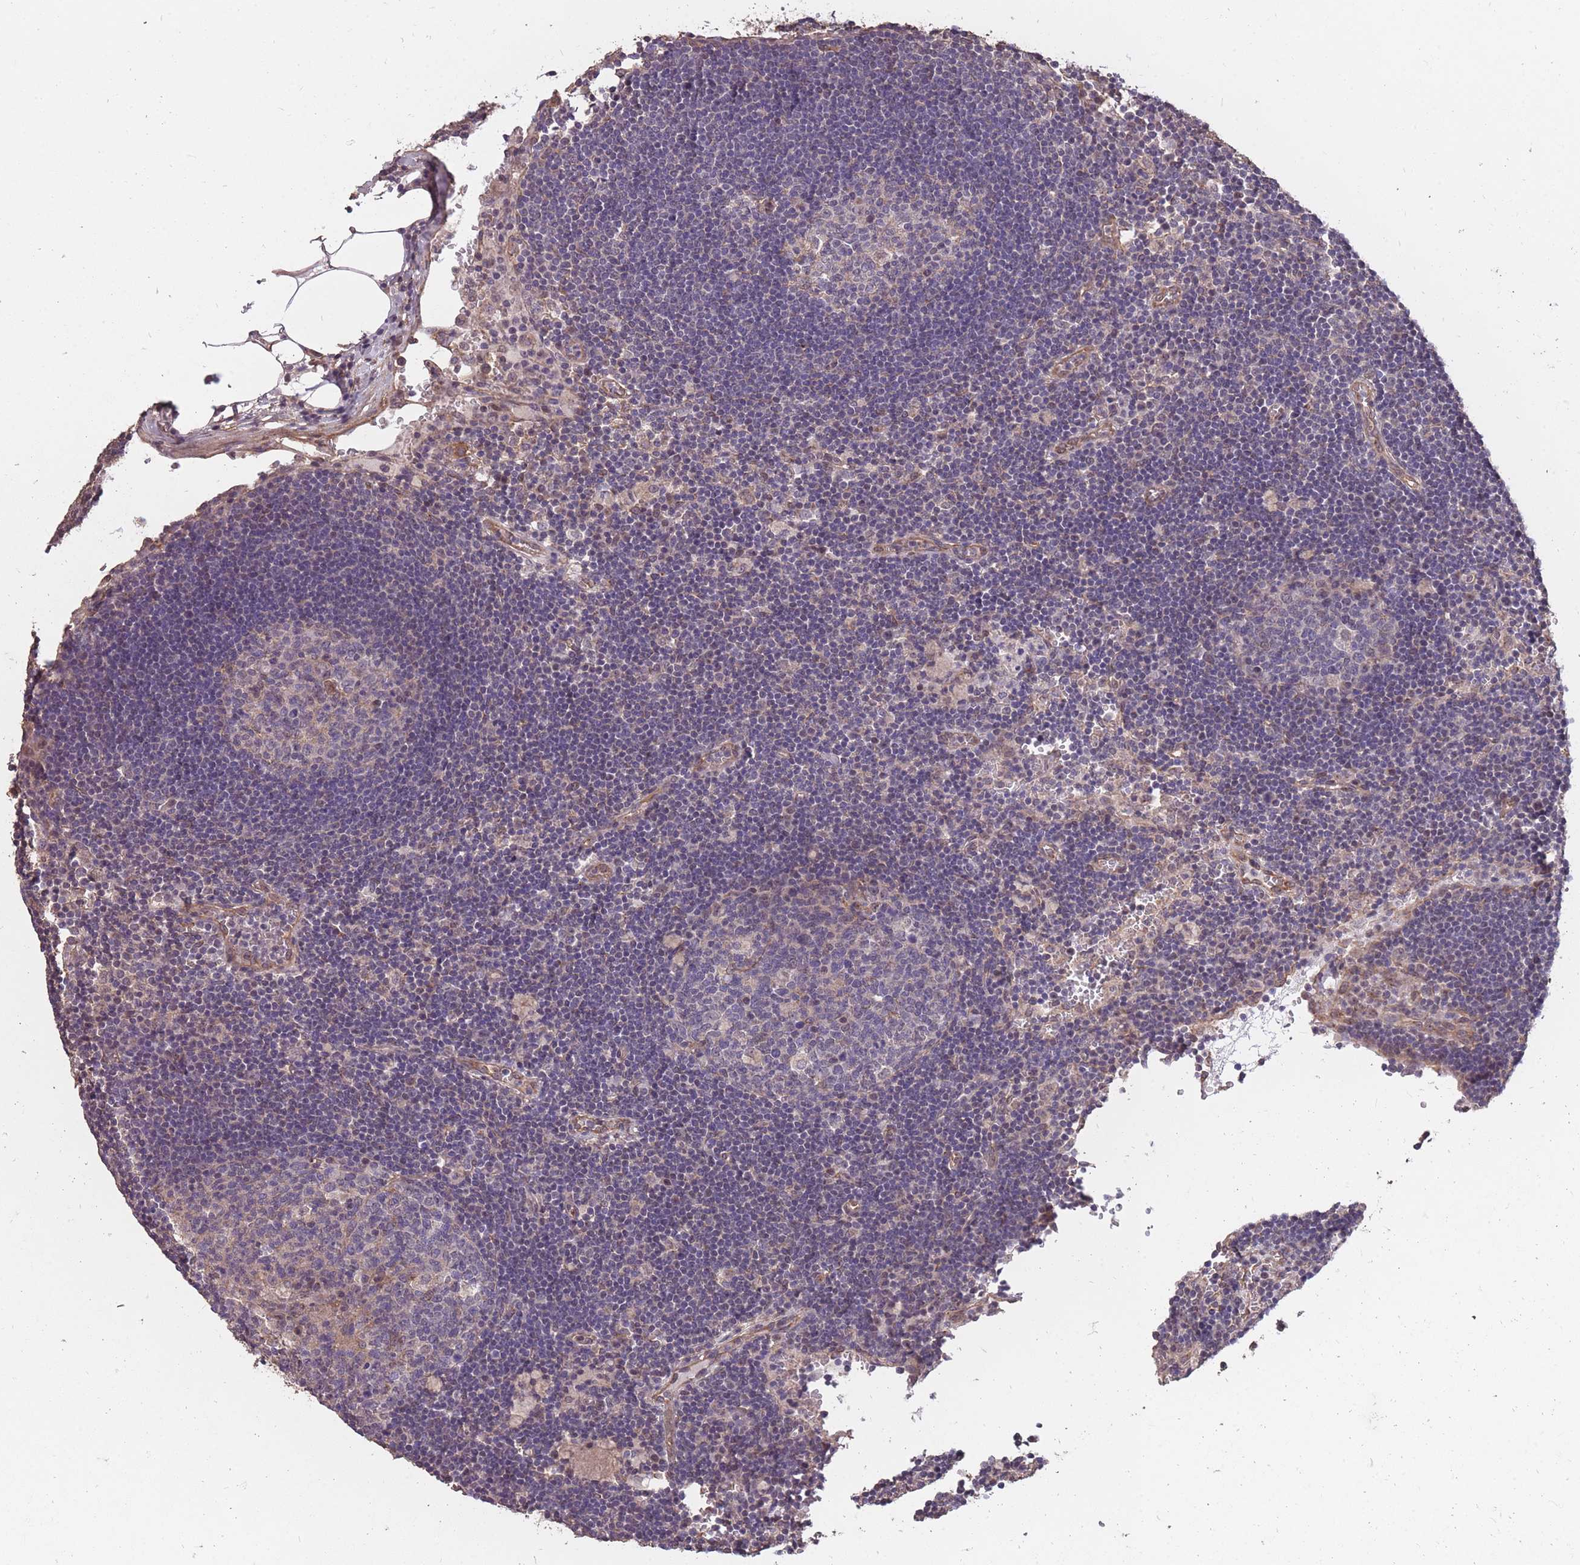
{"staining": {"intensity": "negative", "quantity": "none", "location": "none"}, "tissue": "lymph node", "cell_type": "Germinal center cells", "image_type": "normal", "snomed": [{"axis": "morphology", "description": "Normal tissue, NOS"}, {"axis": "topography", "description": "Lymph node"}], "caption": "This is a micrograph of immunohistochemistry staining of normal lymph node, which shows no positivity in germinal center cells.", "gene": "DYNC1LI2", "patient": {"sex": "male", "age": 62}}